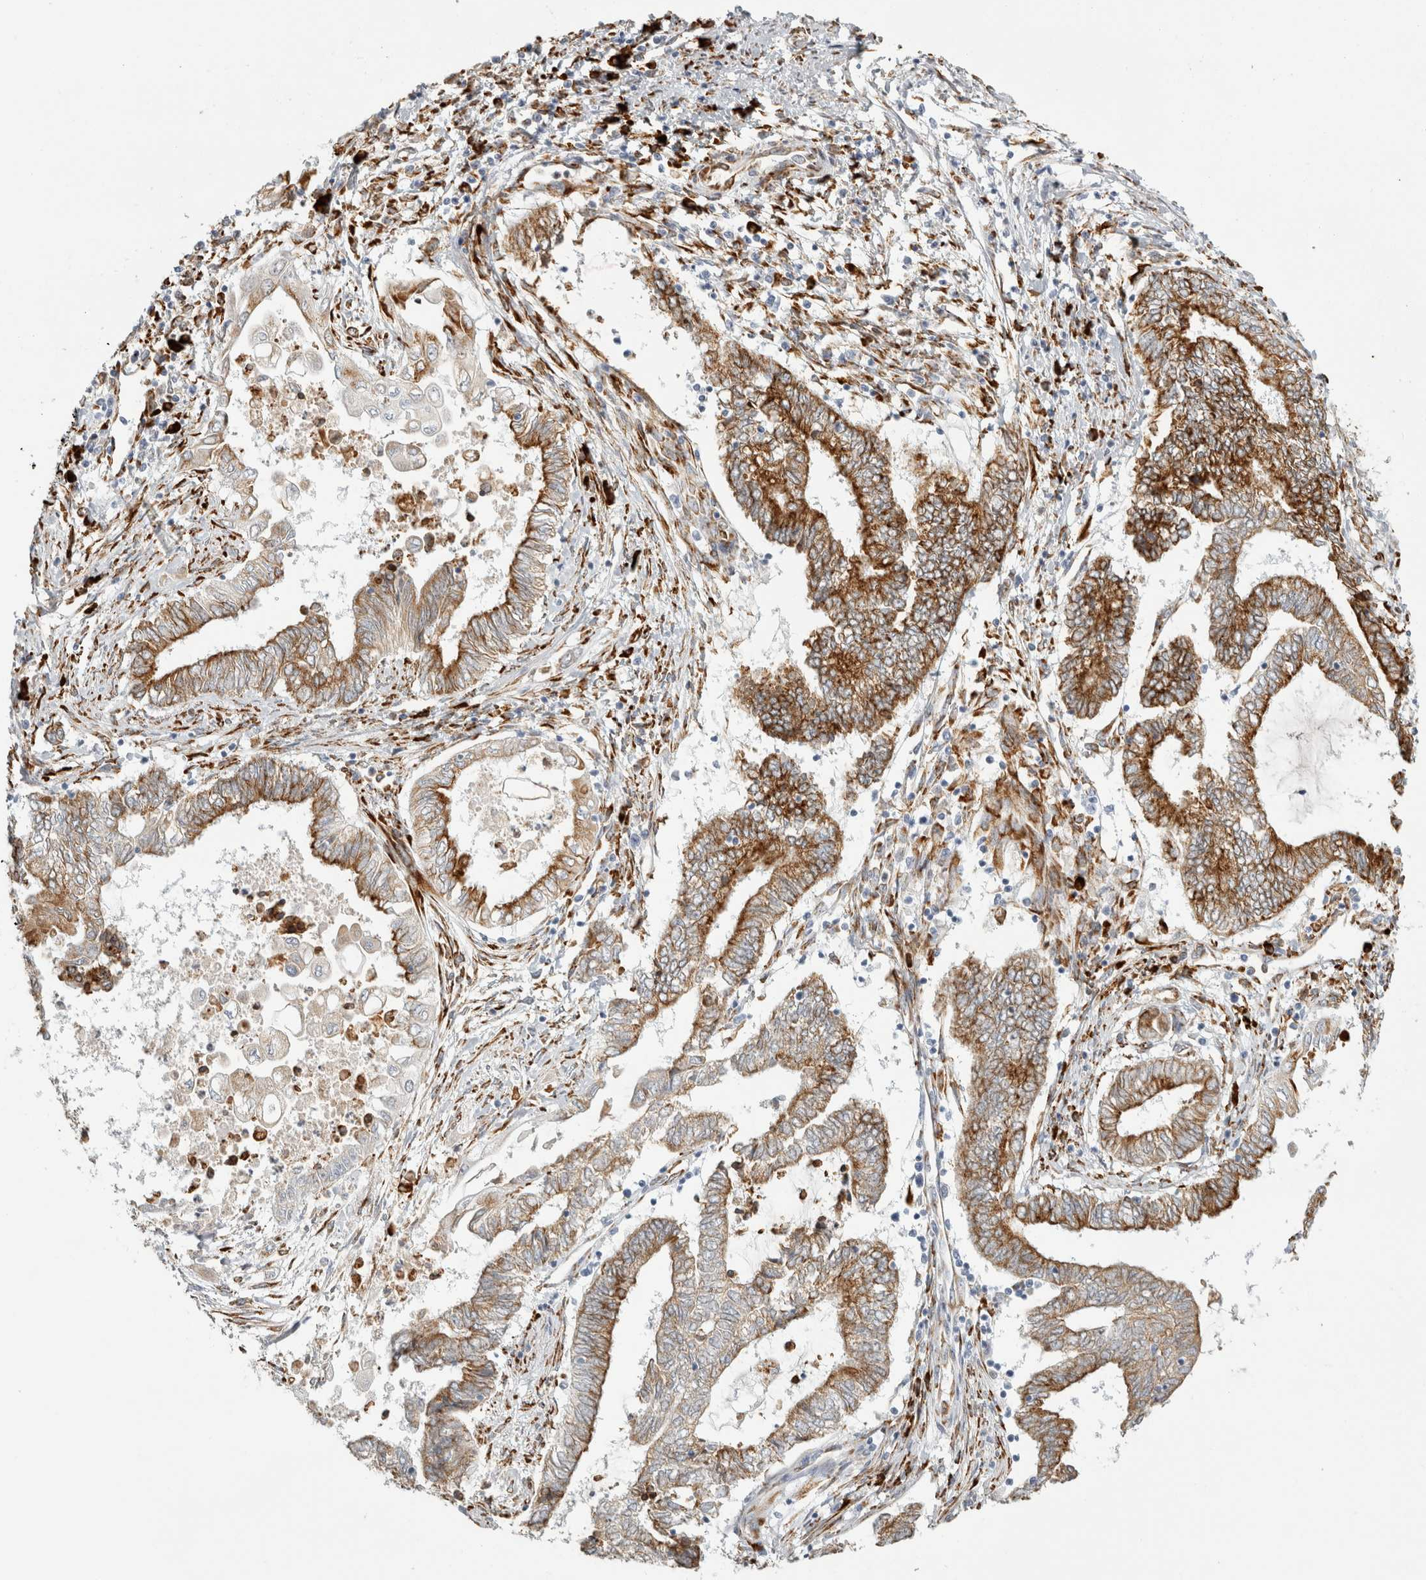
{"staining": {"intensity": "strong", "quantity": ">75%", "location": "cytoplasmic/membranous"}, "tissue": "endometrial cancer", "cell_type": "Tumor cells", "image_type": "cancer", "snomed": [{"axis": "morphology", "description": "Adenocarcinoma, NOS"}, {"axis": "topography", "description": "Uterus"}, {"axis": "topography", "description": "Endometrium"}], "caption": "A high amount of strong cytoplasmic/membranous expression is seen in approximately >75% of tumor cells in endometrial cancer (adenocarcinoma) tissue.", "gene": "OSTN", "patient": {"sex": "female", "age": 70}}